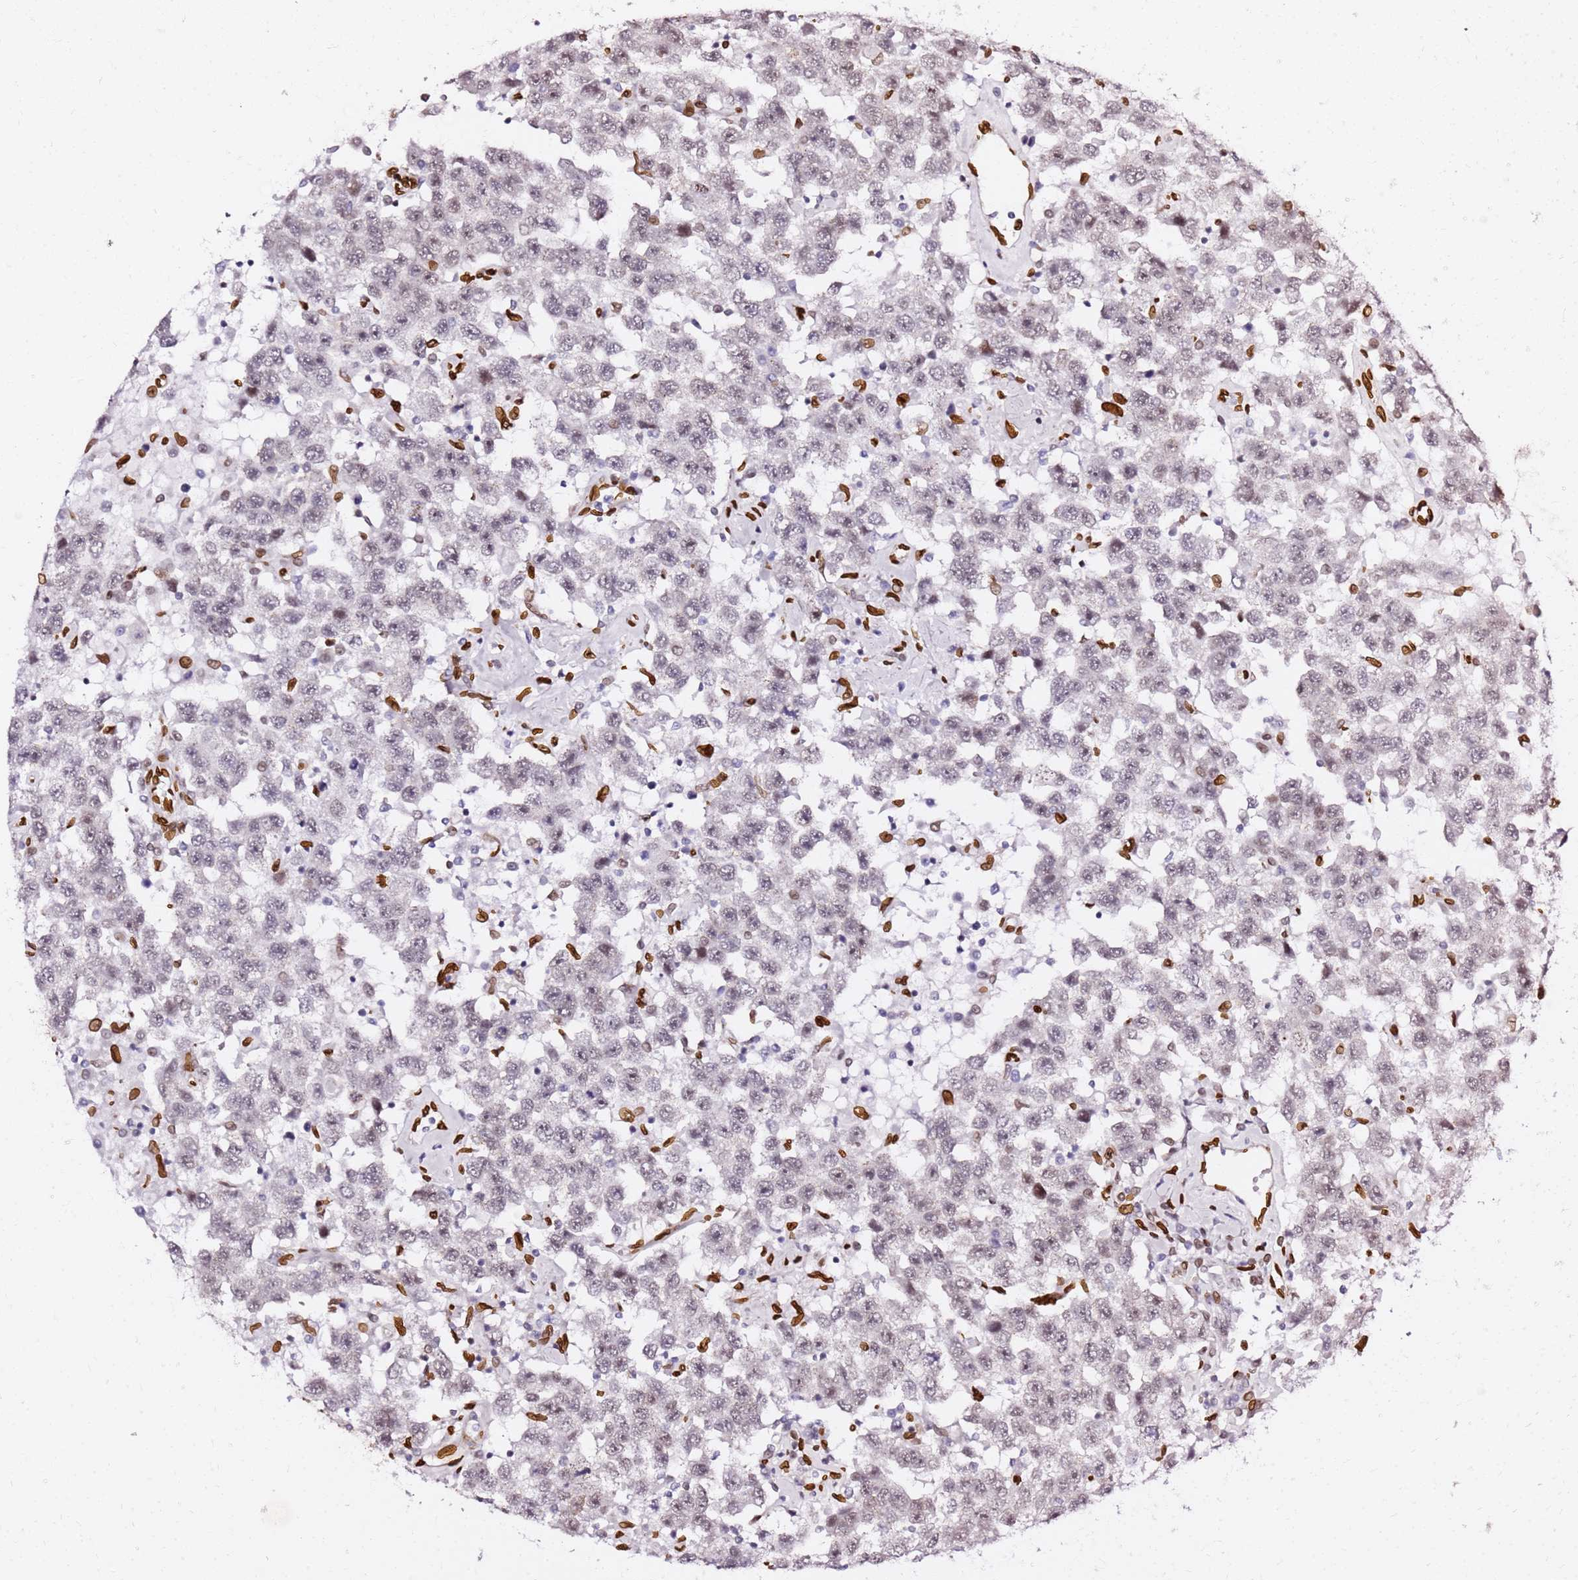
{"staining": {"intensity": "weak", "quantity": "25%-75%", "location": "nuclear"}, "tissue": "testis cancer", "cell_type": "Tumor cells", "image_type": "cancer", "snomed": [{"axis": "morphology", "description": "Seminoma, NOS"}, {"axis": "topography", "description": "Testis"}], "caption": "High-power microscopy captured an immunohistochemistry photomicrograph of testis seminoma, revealing weak nuclear expression in about 25%-75% of tumor cells.", "gene": "C6orf141", "patient": {"sex": "male", "age": 41}}